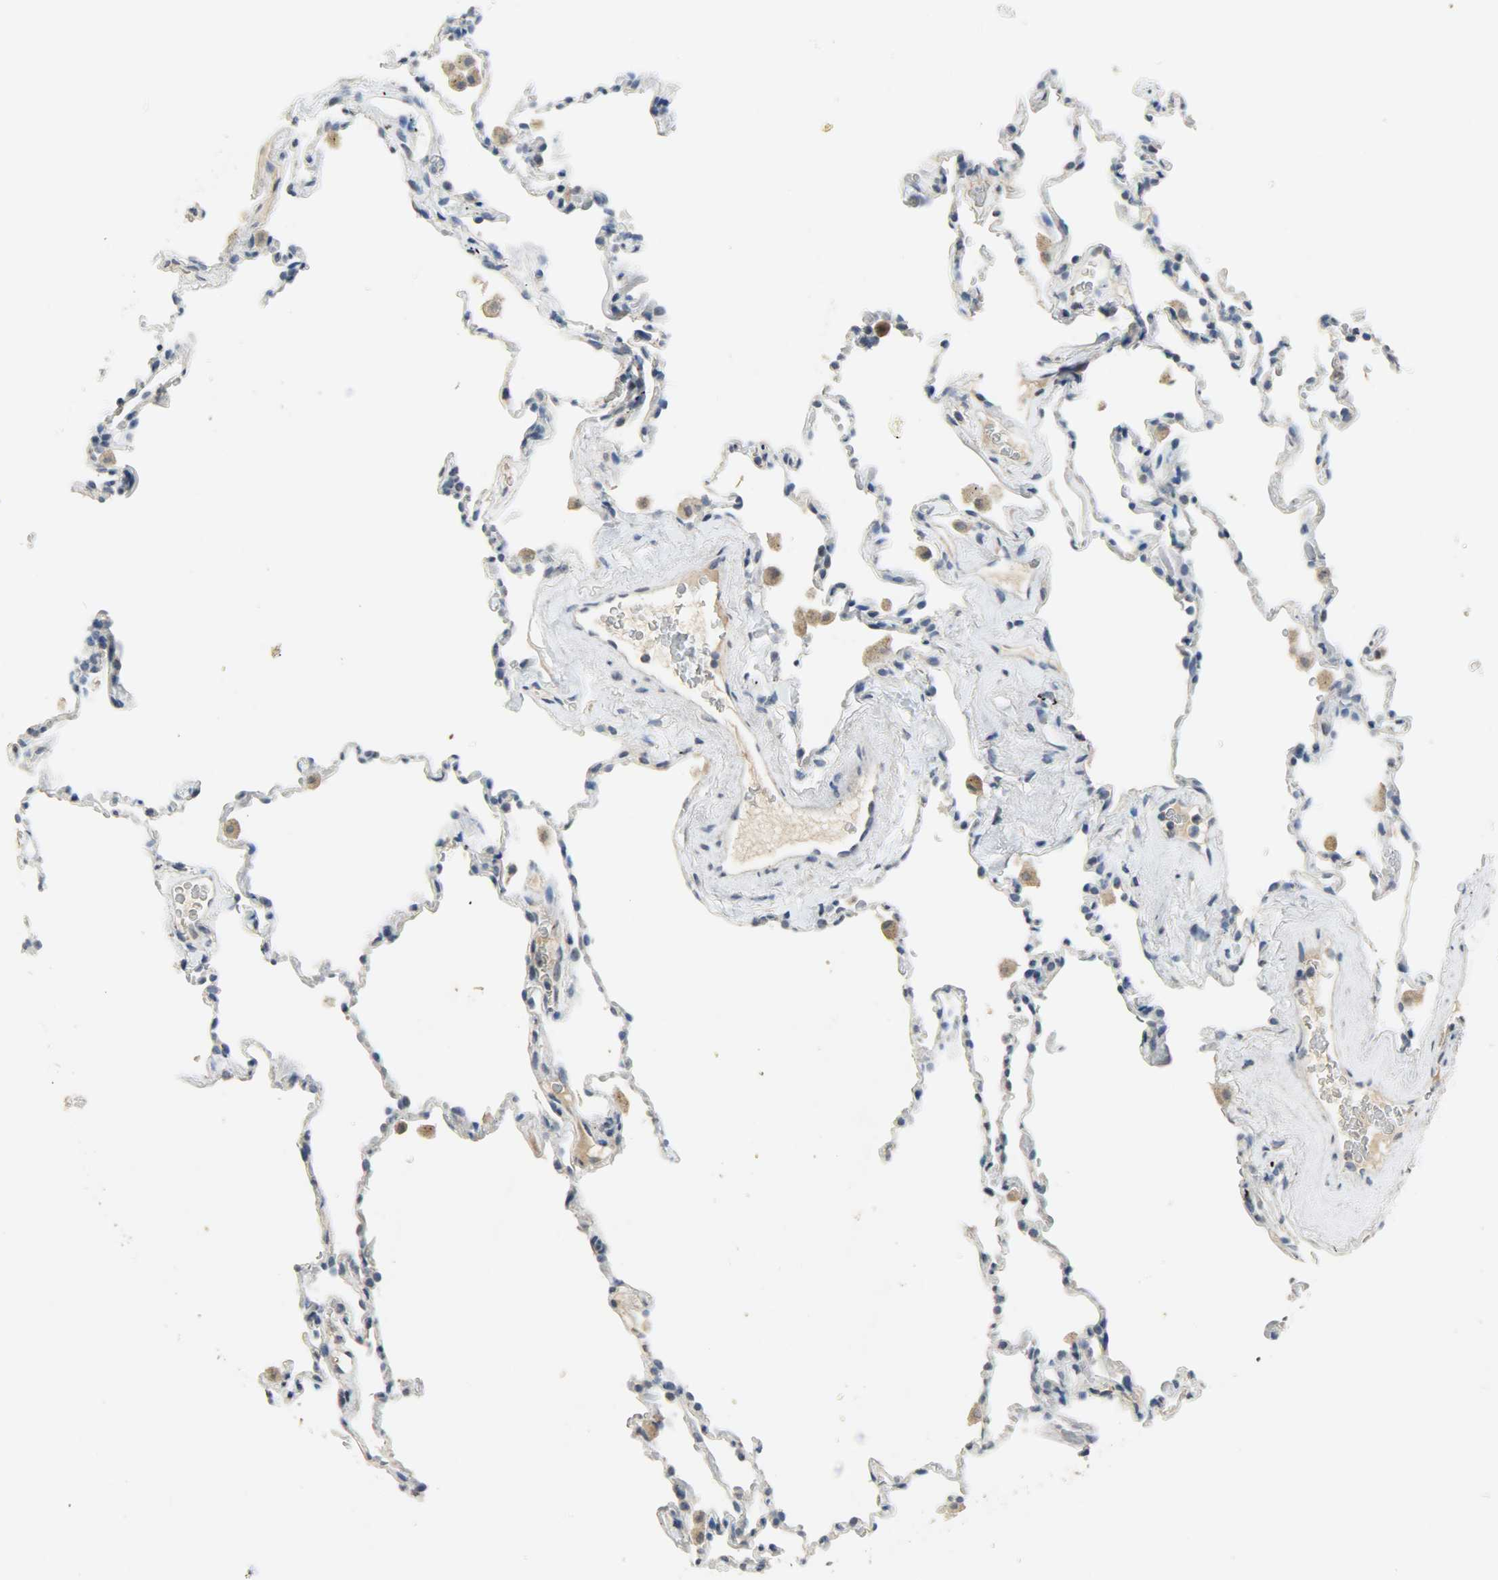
{"staining": {"intensity": "negative", "quantity": "none", "location": "none"}, "tissue": "lung", "cell_type": "Alveolar cells", "image_type": "normal", "snomed": [{"axis": "morphology", "description": "Normal tissue, NOS"}, {"axis": "morphology", "description": "Soft tissue tumor metastatic"}, {"axis": "topography", "description": "Lung"}], "caption": "Immunohistochemical staining of normal human lung shows no significant positivity in alveolar cells.", "gene": "DNAJB6", "patient": {"sex": "male", "age": 59}}